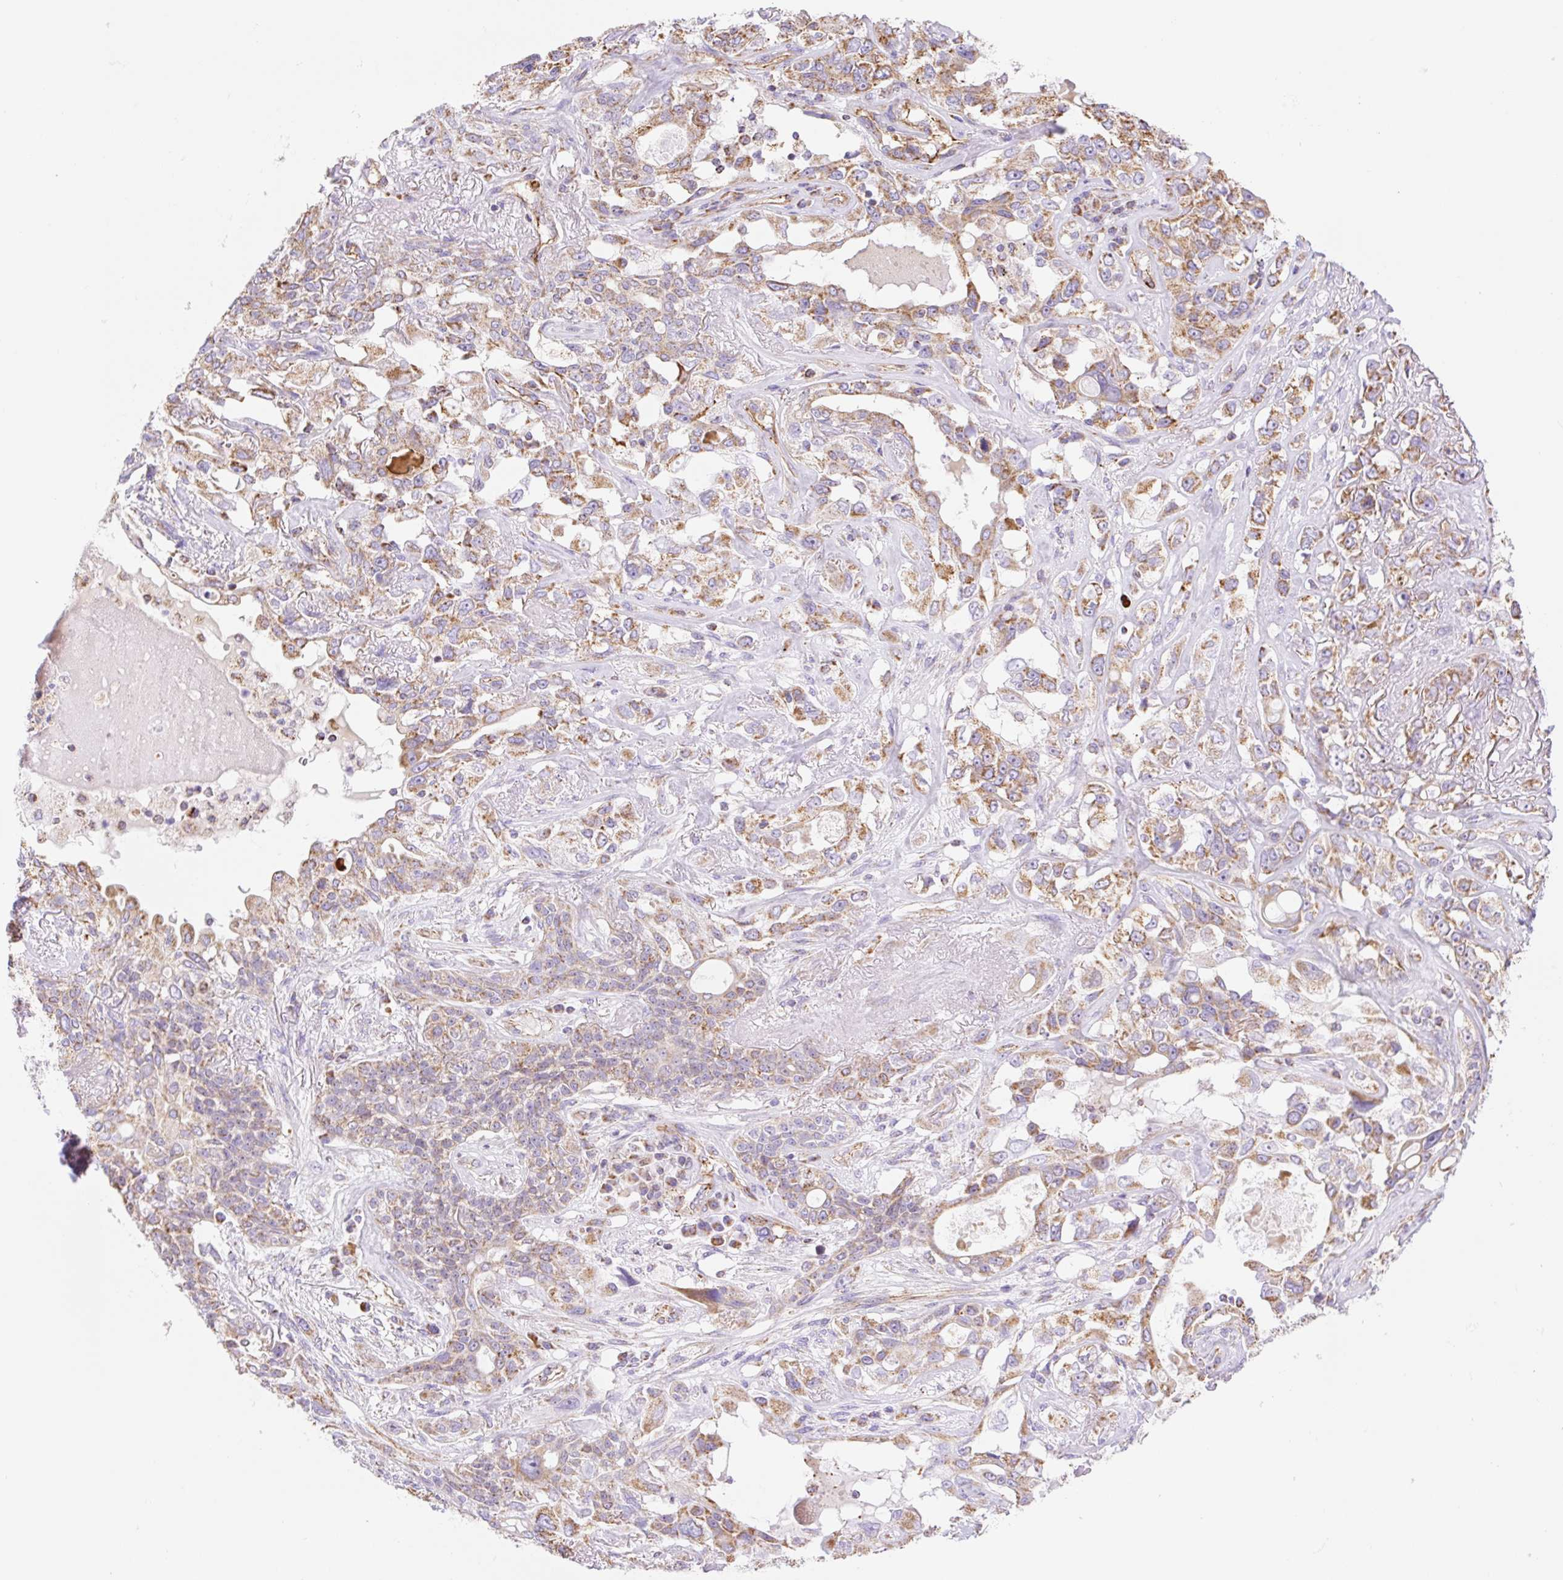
{"staining": {"intensity": "moderate", "quantity": "25%-75%", "location": "cytoplasmic/membranous"}, "tissue": "lung cancer", "cell_type": "Tumor cells", "image_type": "cancer", "snomed": [{"axis": "morphology", "description": "Squamous cell carcinoma, NOS"}, {"axis": "topography", "description": "Lung"}], "caption": "Immunohistochemistry (IHC) photomicrograph of neoplastic tissue: human lung squamous cell carcinoma stained using IHC exhibits medium levels of moderate protein expression localized specifically in the cytoplasmic/membranous of tumor cells, appearing as a cytoplasmic/membranous brown color.", "gene": "ESAM", "patient": {"sex": "female", "age": 70}}